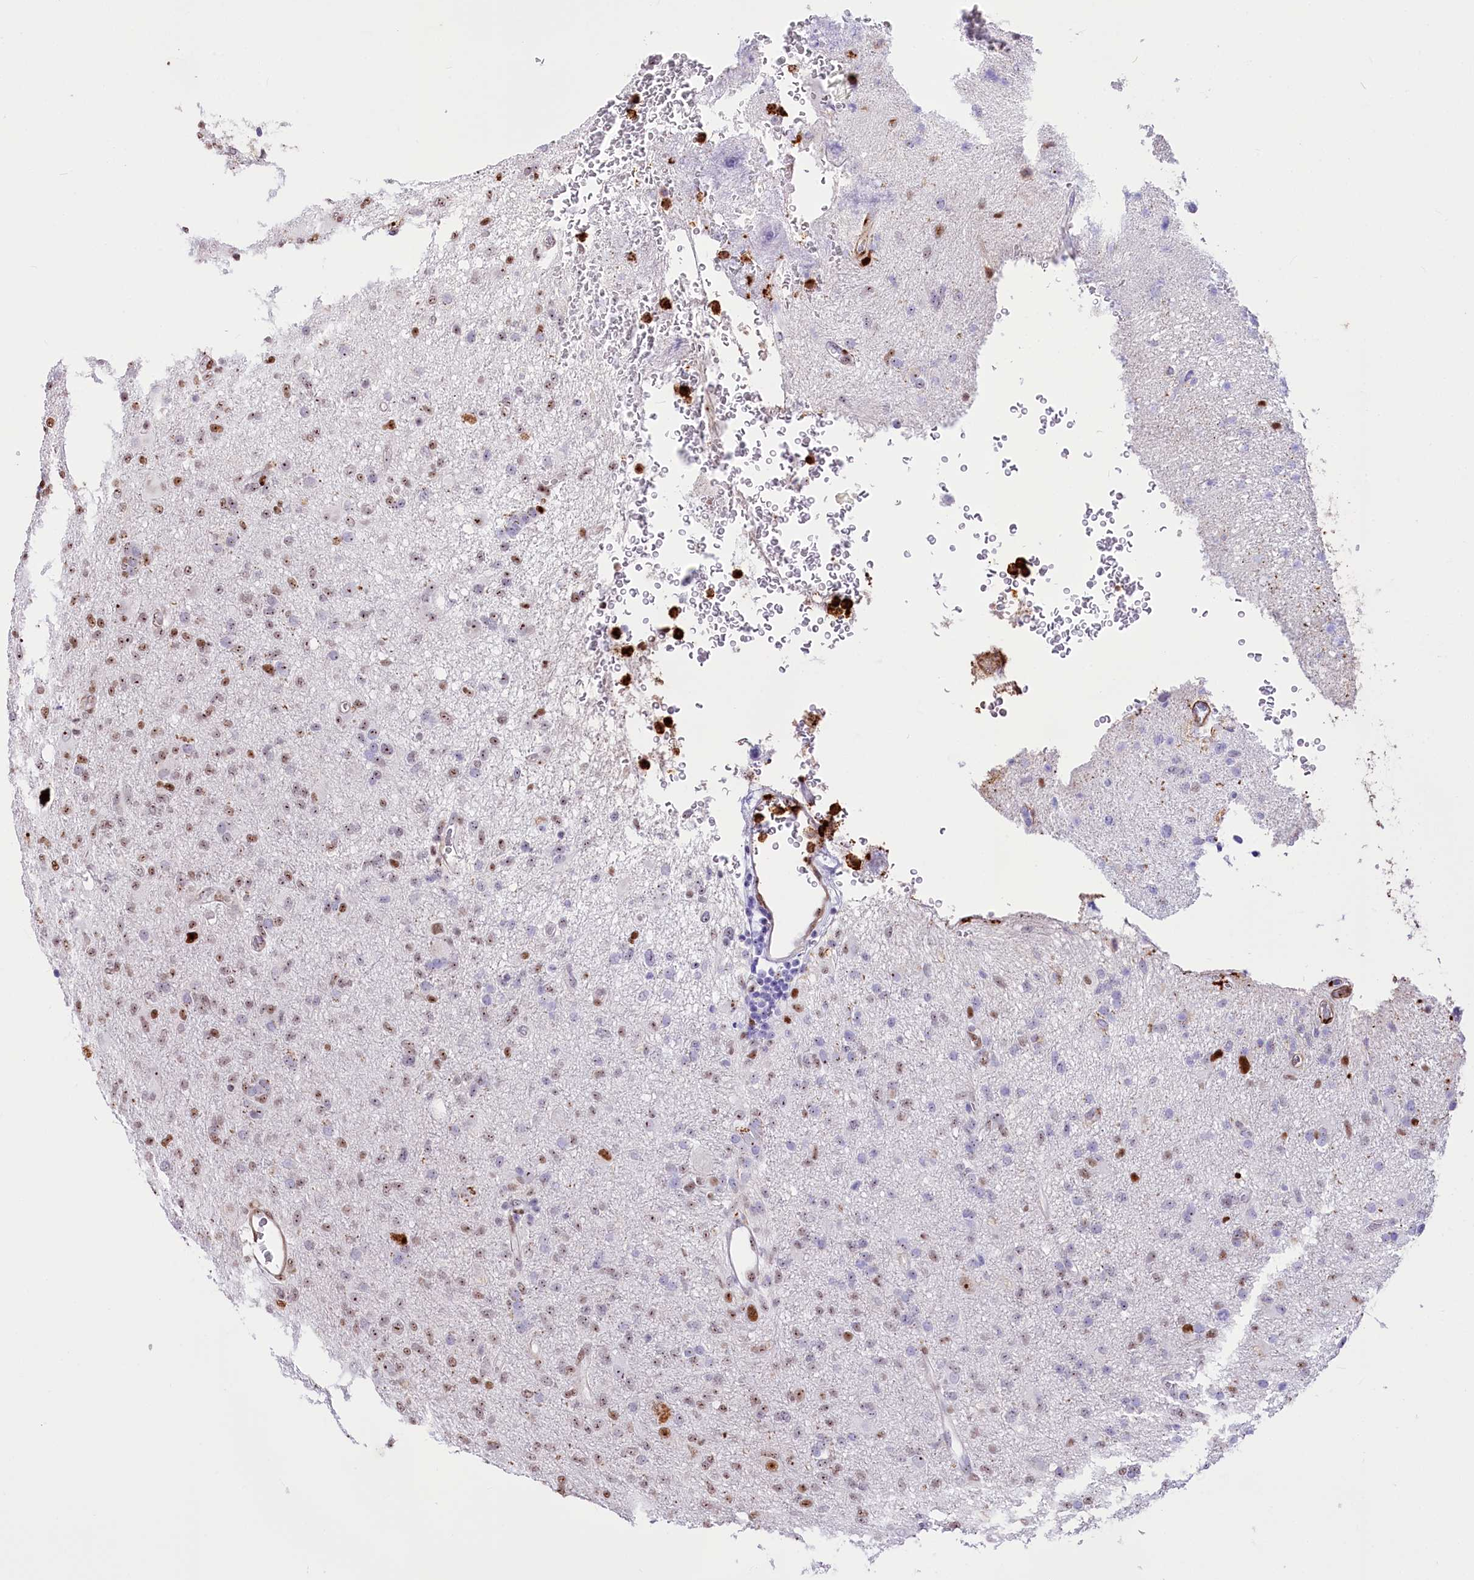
{"staining": {"intensity": "weak", "quantity": ">75%", "location": "nuclear"}, "tissue": "glioma", "cell_type": "Tumor cells", "image_type": "cancer", "snomed": [{"axis": "morphology", "description": "Glioma, malignant, High grade"}, {"axis": "topography", "description": "Brain"}], "caption": "Immunohistochemistry of human high-grade glioma (malignant) displays low levels of weak nuclear expression in about >75% of tumor cells. (DAB IHC with brightfield microscopy, high magnification).", "gene": "PTMS", "patient": {"sex": "female", "age": 57}}